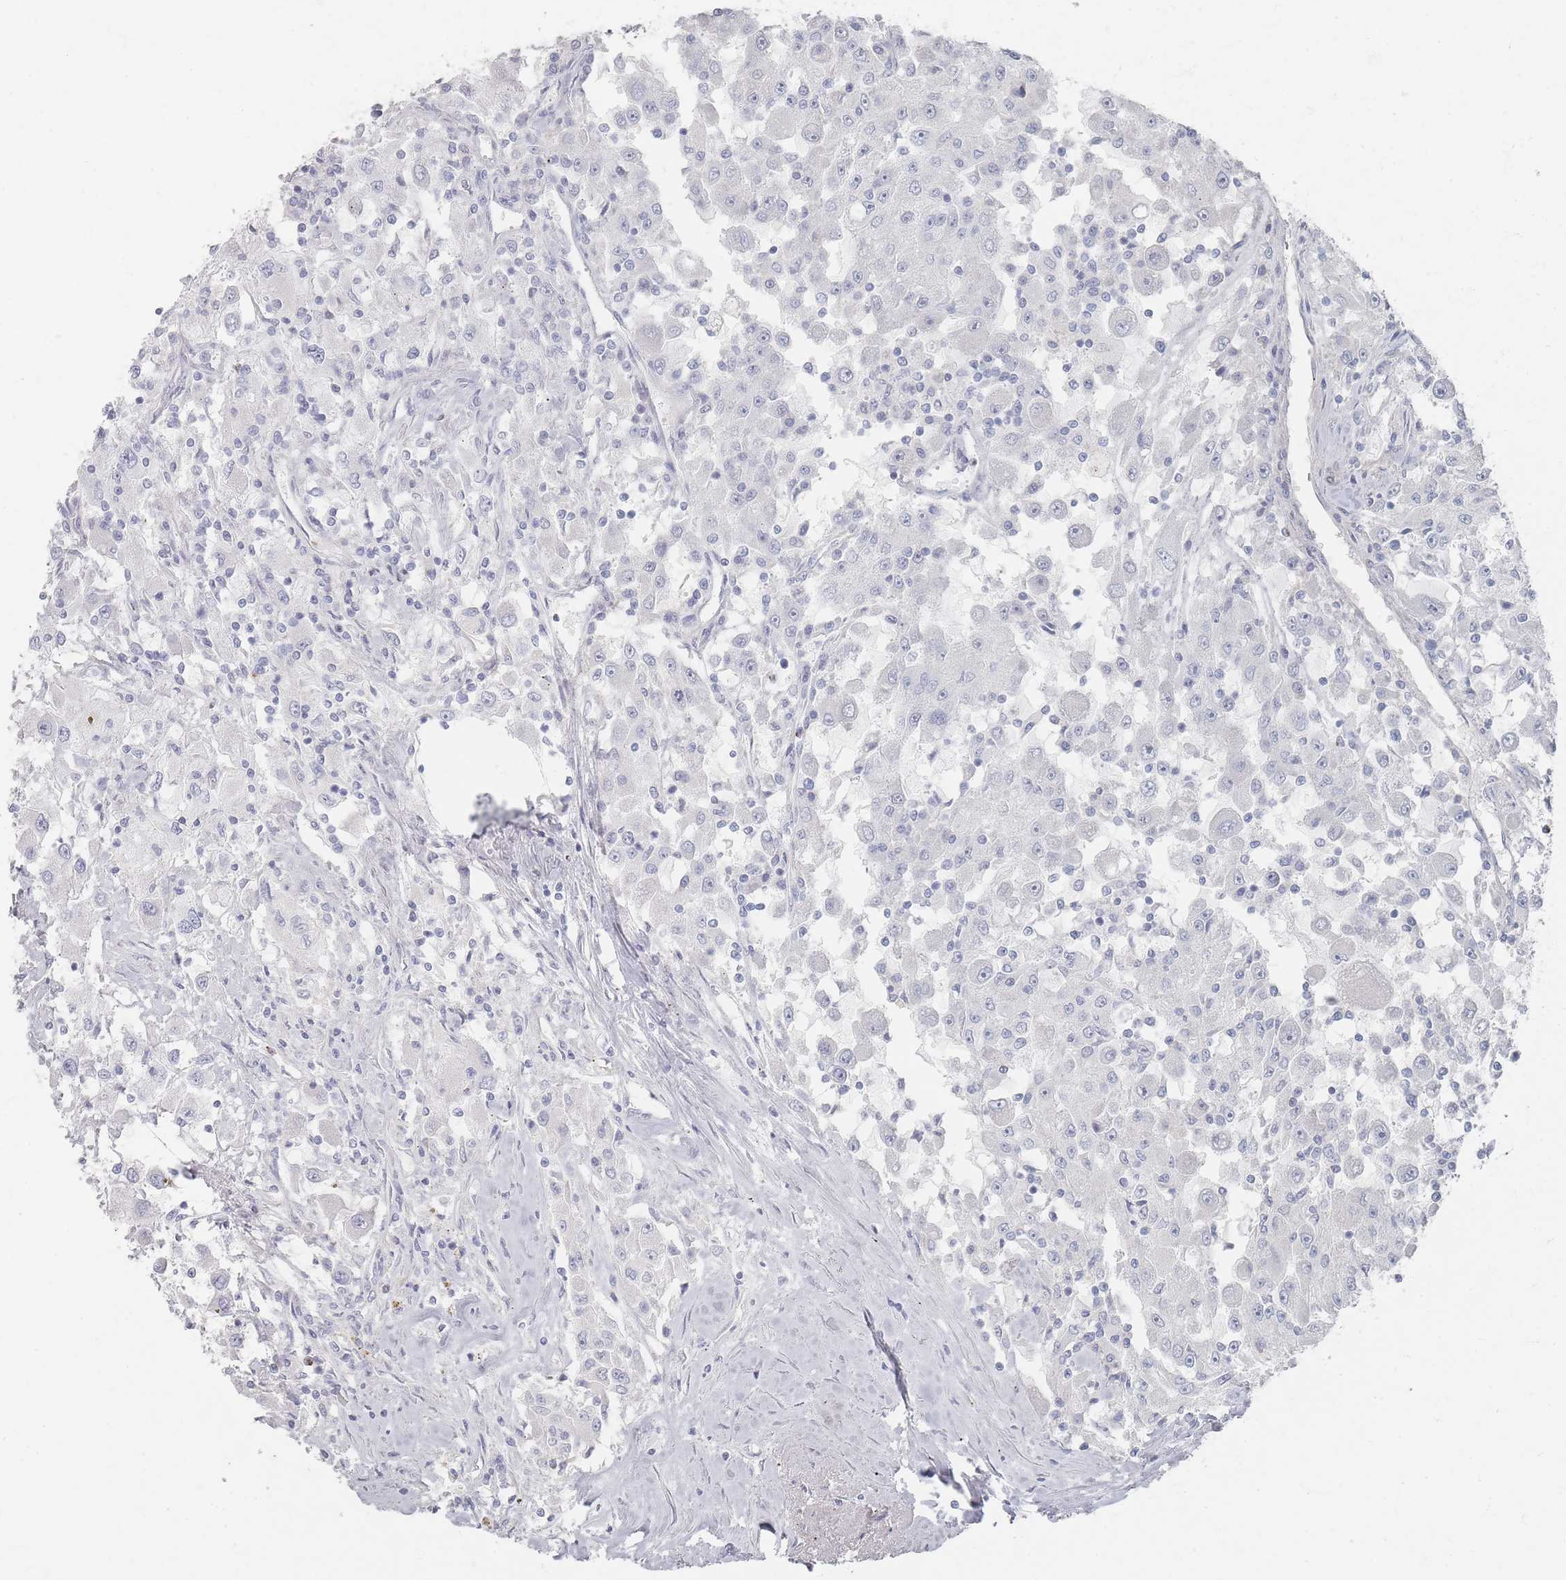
{"staining": {"intensity": "negative", "quantity": "none", "location": "none"}, "tissue": "renal cancer", "cell_type": "Tumor cells", "image_type": "cancer", "snomed": [{"axis": "morphology", "description": "Adenocarcinoma, NOS"}, {"axis": "topography", "description": "Kidney"}], "caption": "Protein analysis of renal adenocarcinoma displays no significant expression in tumor cells.", "gene": "SLC2A11", "patient": {"sex": "female", "age": 67}}